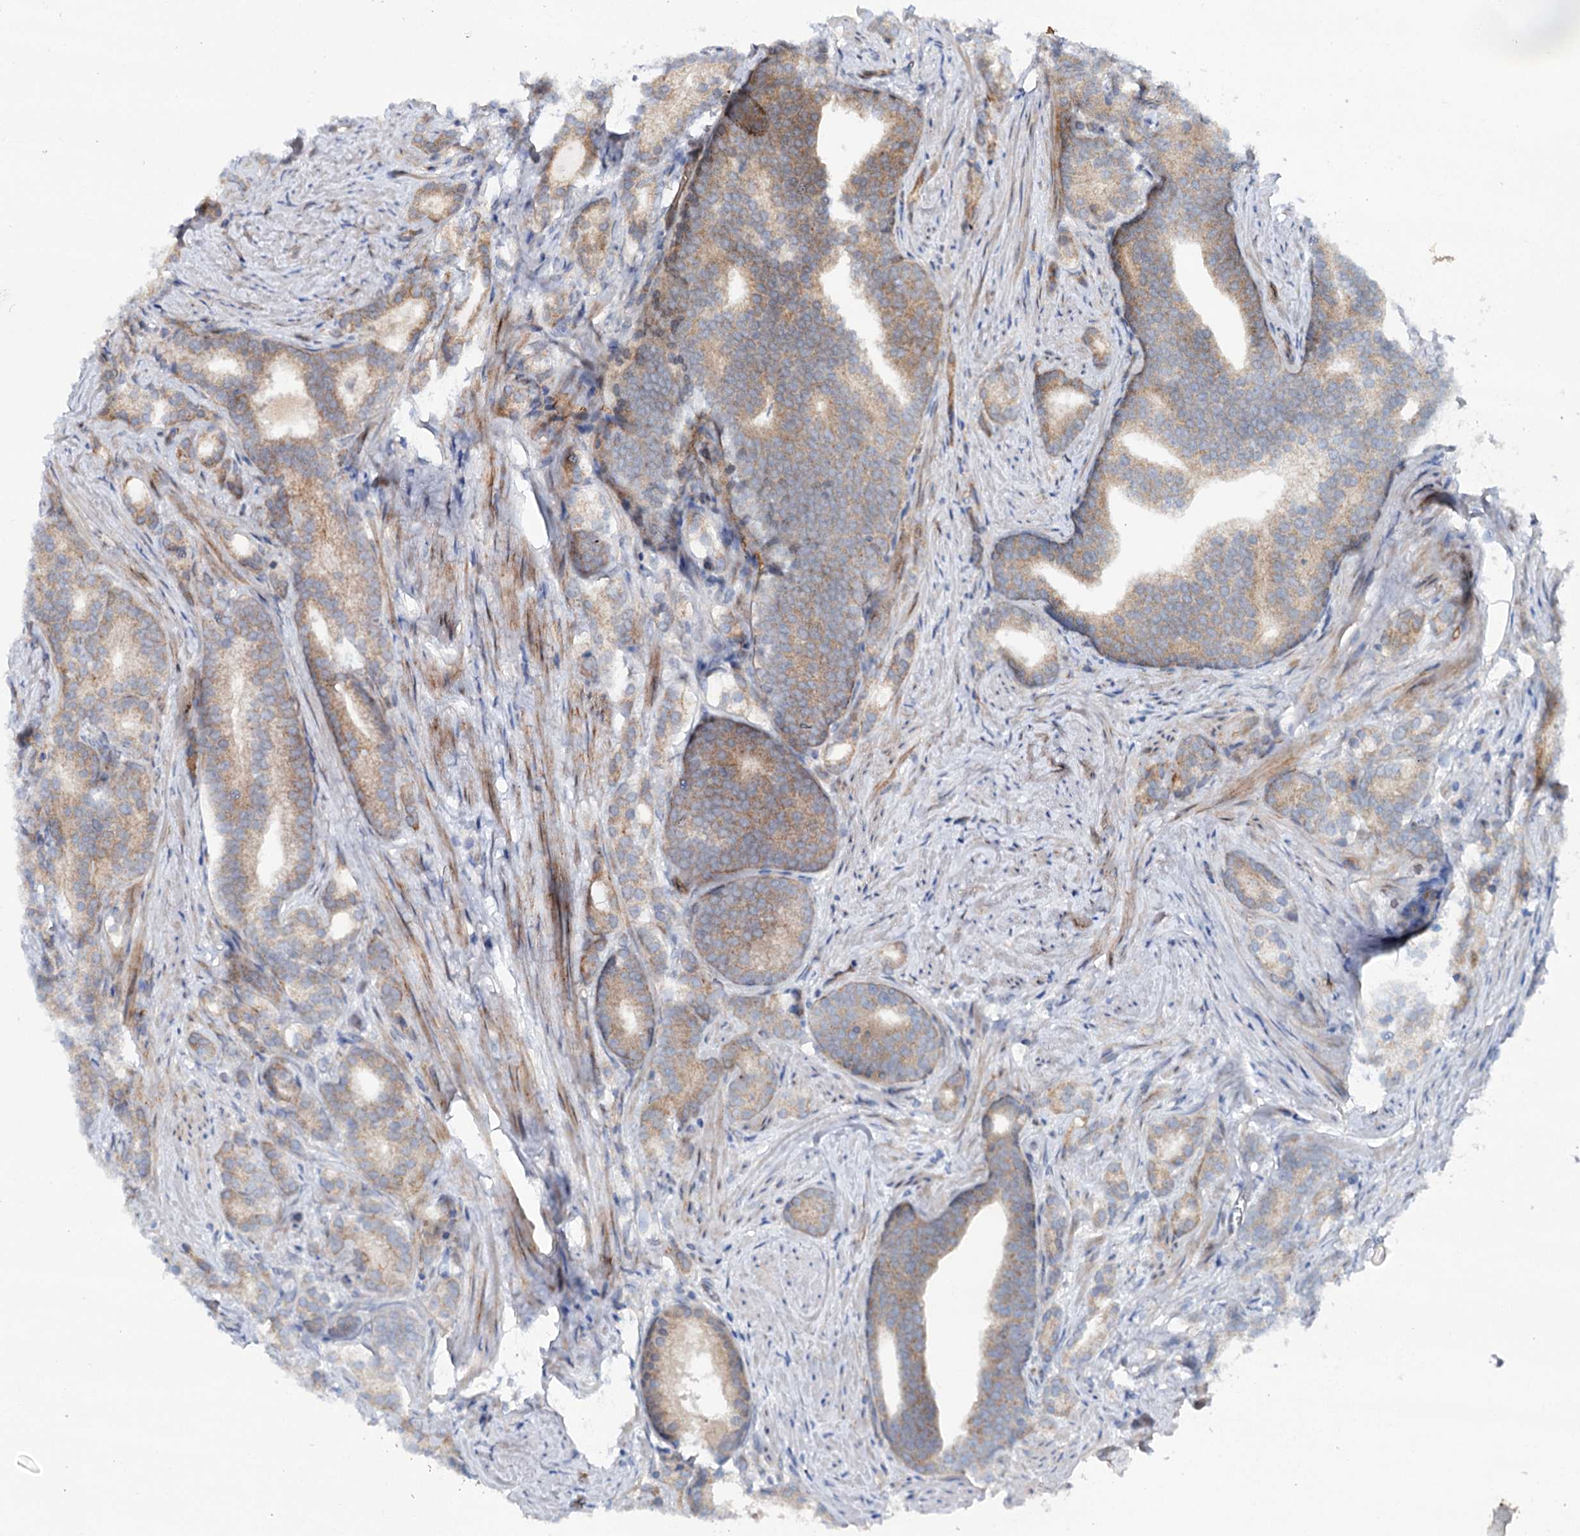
{"staining": {"intensity": "moderate", "quantity": "<25%", "location": "cytoplasmic/membranous"}, "tissue": "prostate cancer", "cell_type": "Tumor cells", "image_type": "cancer", "snomed": [{"axis": "morphology", "description": "Adenocarcinoma, Low grade"}, {"axis": "topography", "description": "Prostate"}], "caption": "Immunohistochemical staining of human prostate cancer exhibits moderate cytoplasmic/membranous protein staining in about <25% of tumor cells. (IHC, brightfield microscopy, high magnification).", "gene": "ADGRG4", "patient": {"sex": "male", "age": 71}}